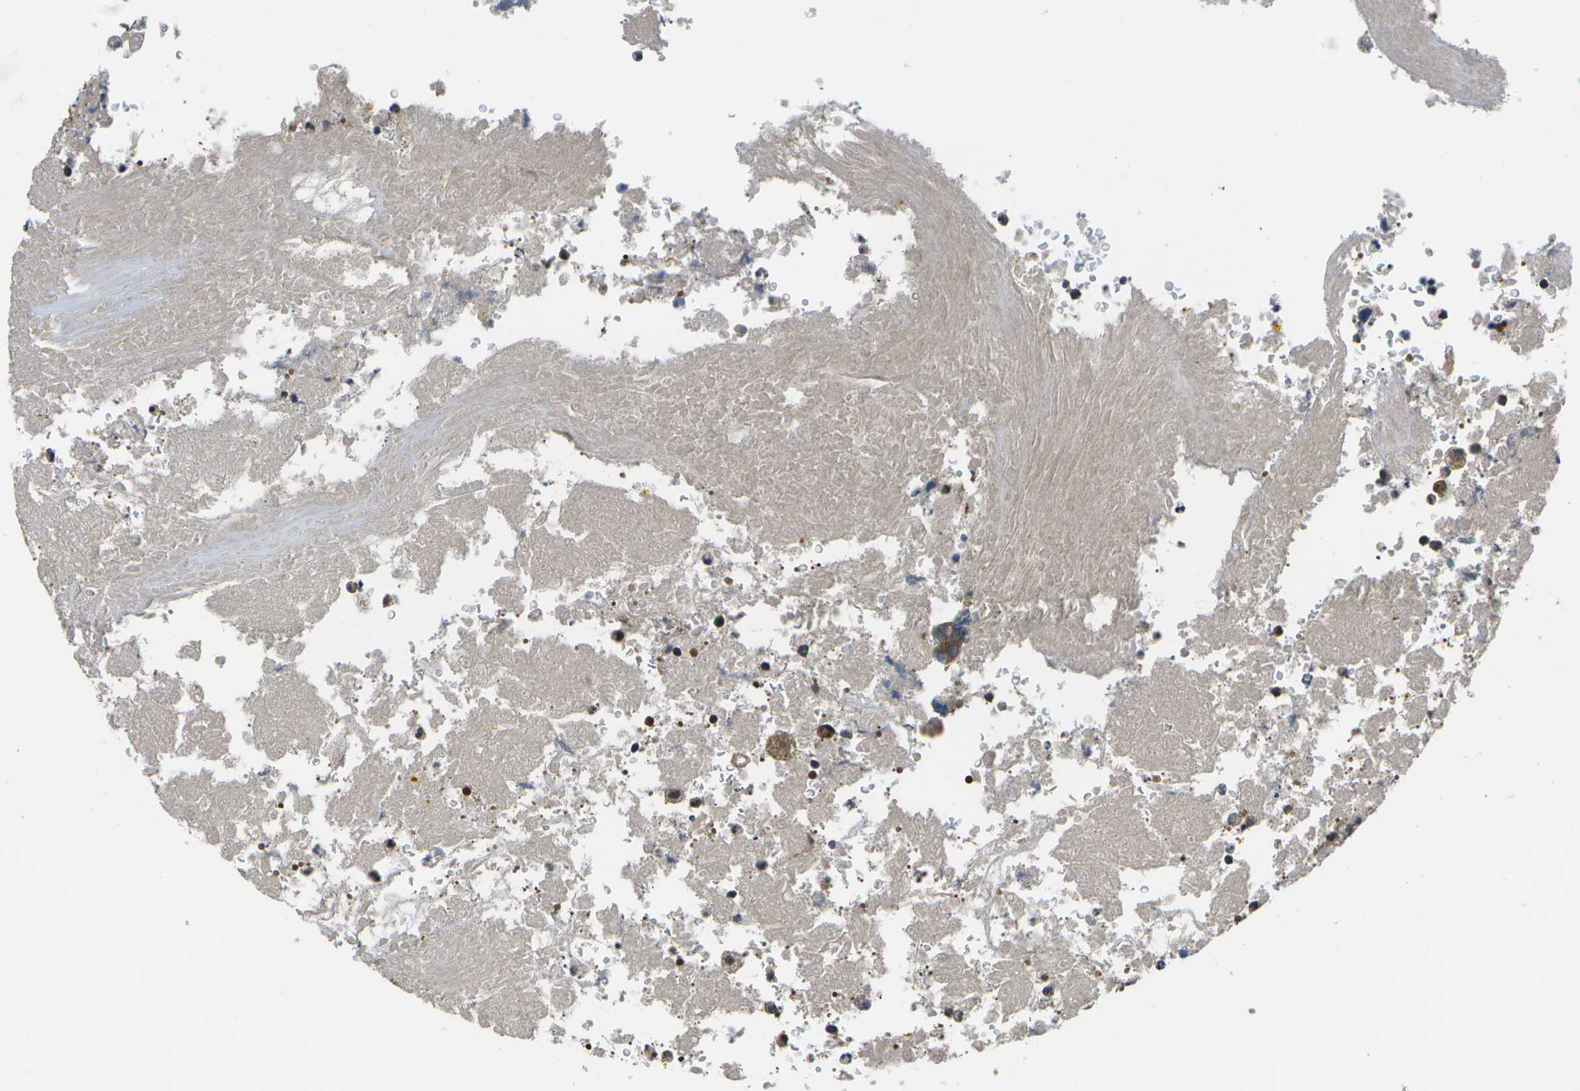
{"staining": {"intensity": "moderate", "quantity": ">75%", "location": "cytoplasmic/membranous"}, "tissue": "testis cancer", "cell_type": "Tumor cells", "image_type": "cancer", "snomed": [{"axis": "morphology", "description": "Necrosis, NOS"}, {"axis": "morphology", "description": "Carcinoma, Embryonal, NOS"}, {"axis": "topography", "description": "Testis"}], "caption": "Human embryonal carcinoma (testis) stained for a protein (brown) reveals moderate cytoplasmic/membranous positive staining in about >75% of tumor cells.", "gene": "ENPP5", "patient": {"sex": "male", "age": 19}}